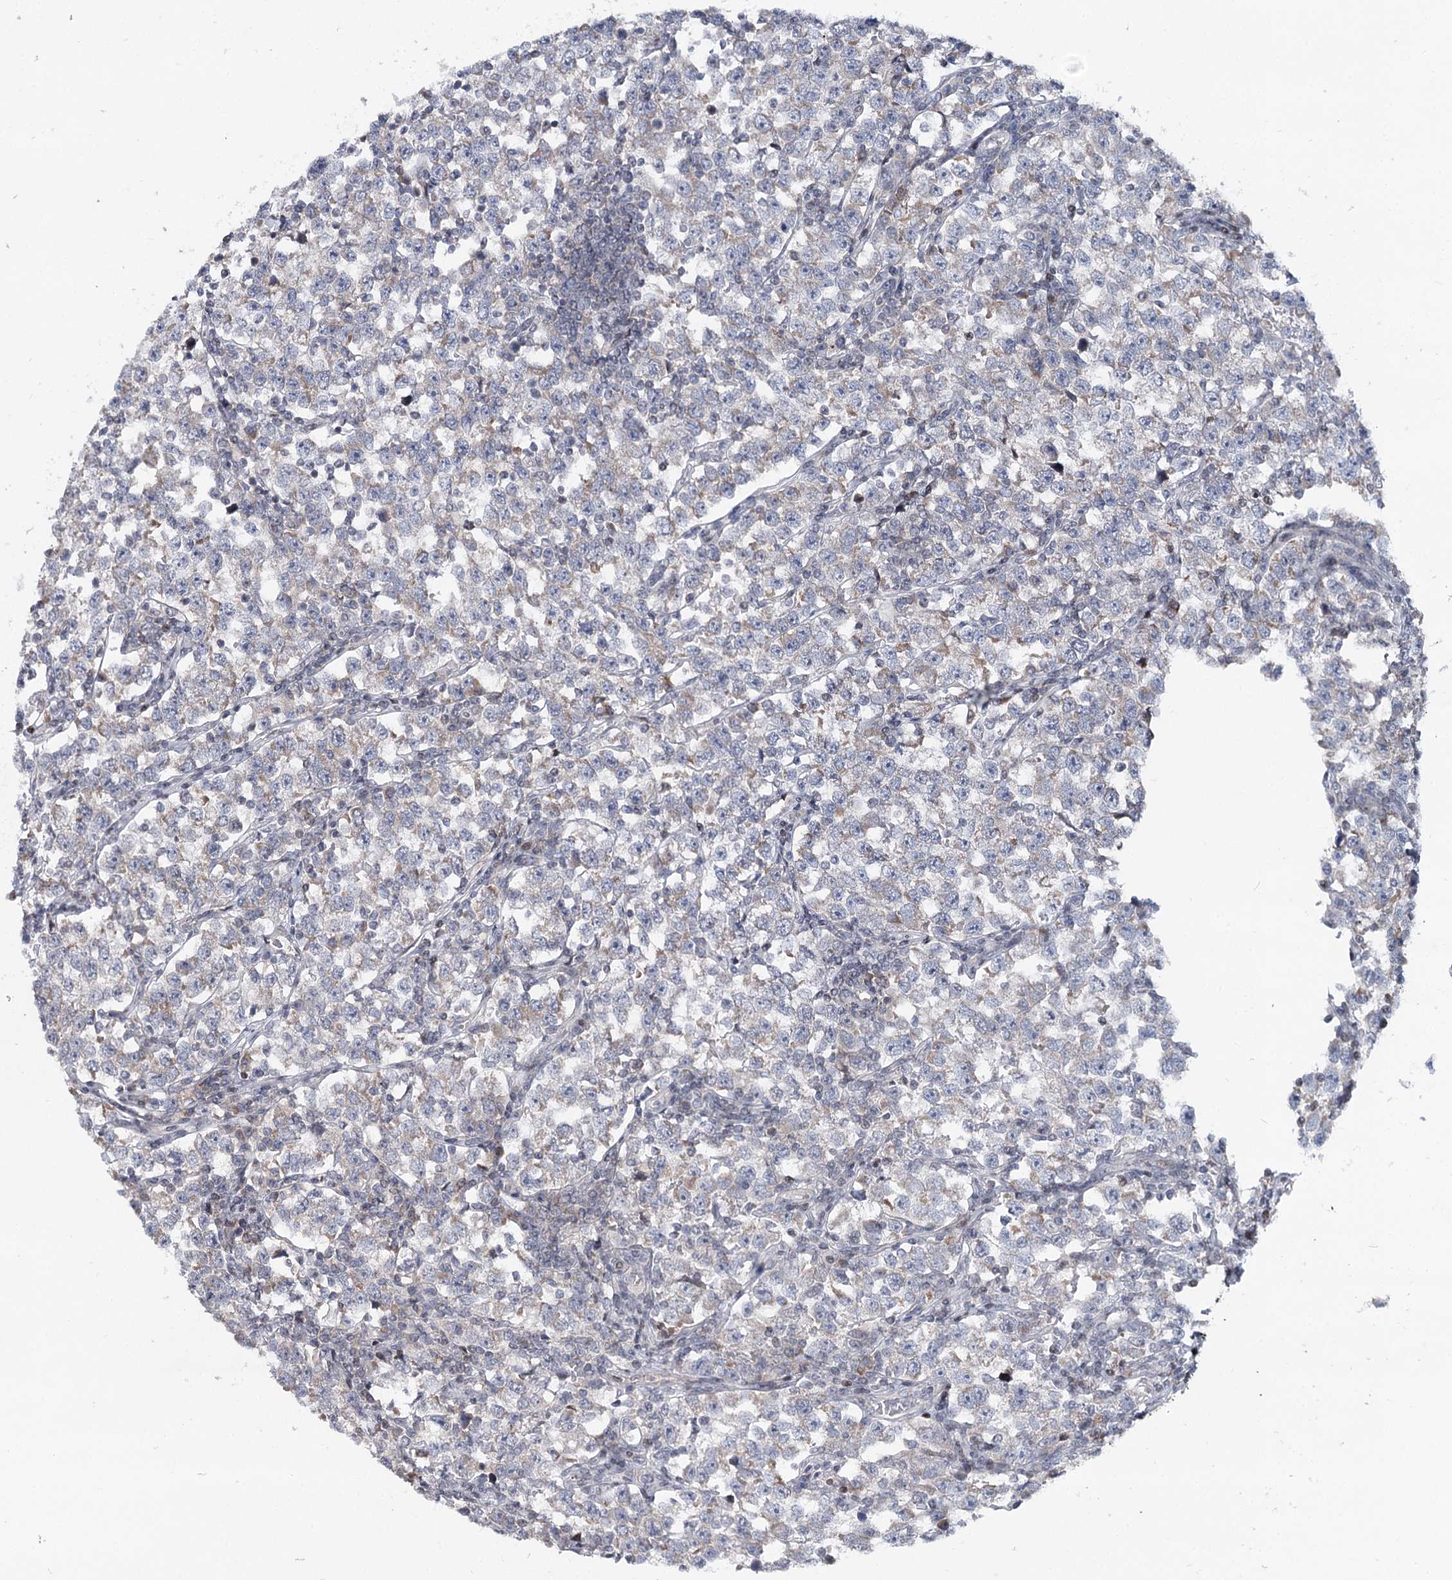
{"staining": {"intensity": "weak", "quantity": "<25%", "location": "cytoplasmic/membranous"}, "tissue": "testis cancer", "cell_type": "Tumor cells", "image_type": "cancer", "snomed": [{"axis": "morphology", "description": "Normal tissue, NOS"}, {"axis": "morphology", "description": "Seminoma, NOS"}, {"axis": "topography", "description": "Testis"}], "caption": "A photomicrograph of testis seminoma stained for a protein exhibits no brown staining in tumor cells.", "gene": "PTGR1", "patient": {"sex": "male", "age": 43}}